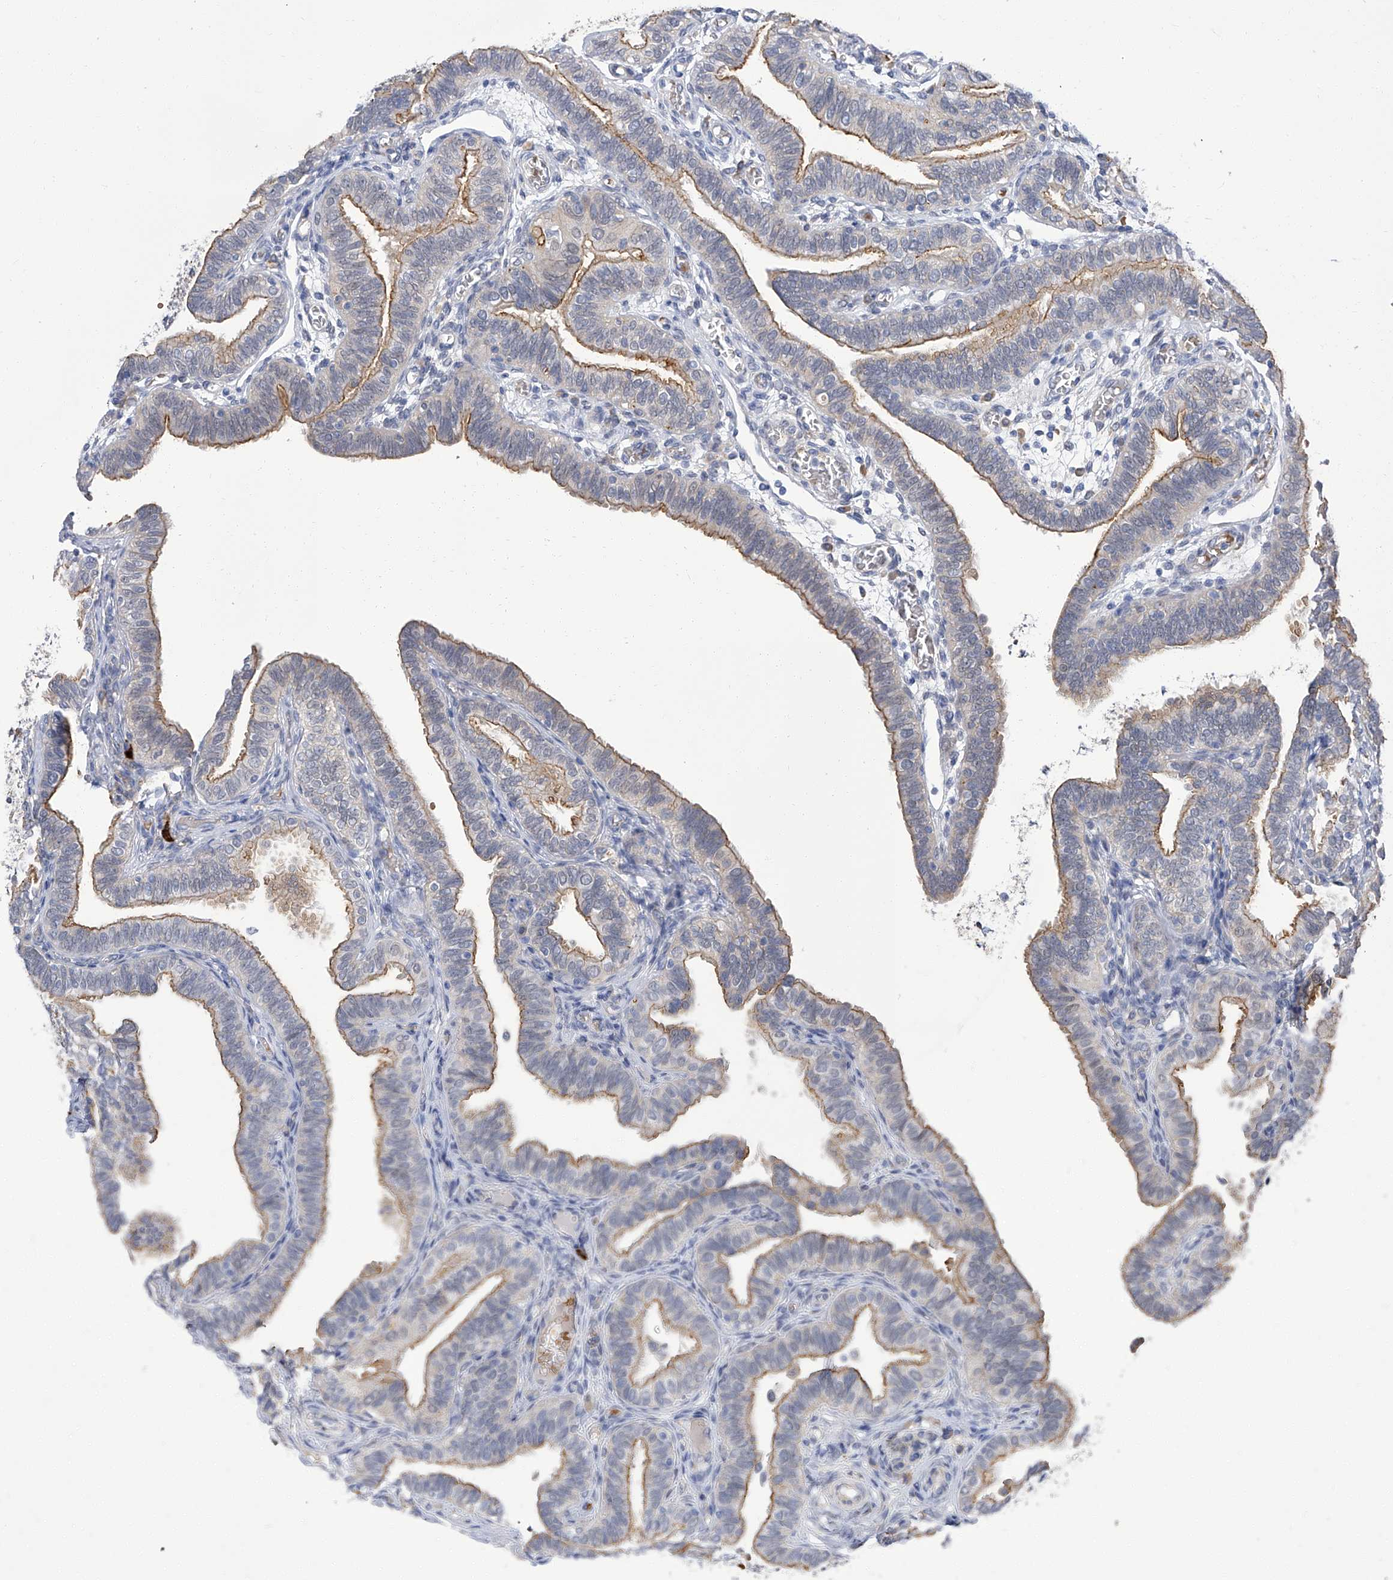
{"staining": {"intensity": "moderate", "quantity": "25%-75%", "location": "cytoplasmic/membranous,nuclear"}, "tissue": "fallopian tube", "cell_type": "Glandular cells", "image_type": "normal", "snomed": [{"axis": "morphology", "description": "Normal tissue, NOS"}, {"axis": "topography", "description": "Fallopian tube"}], "caption": "The histopathology image reveals a brown stain indicating the presence of a protein in the cytoplasmic/membranous,nuclear of glandular cells in fallopian tube.", "gene": "PARD3", "patient": {"sex": "female", "age": 39}}